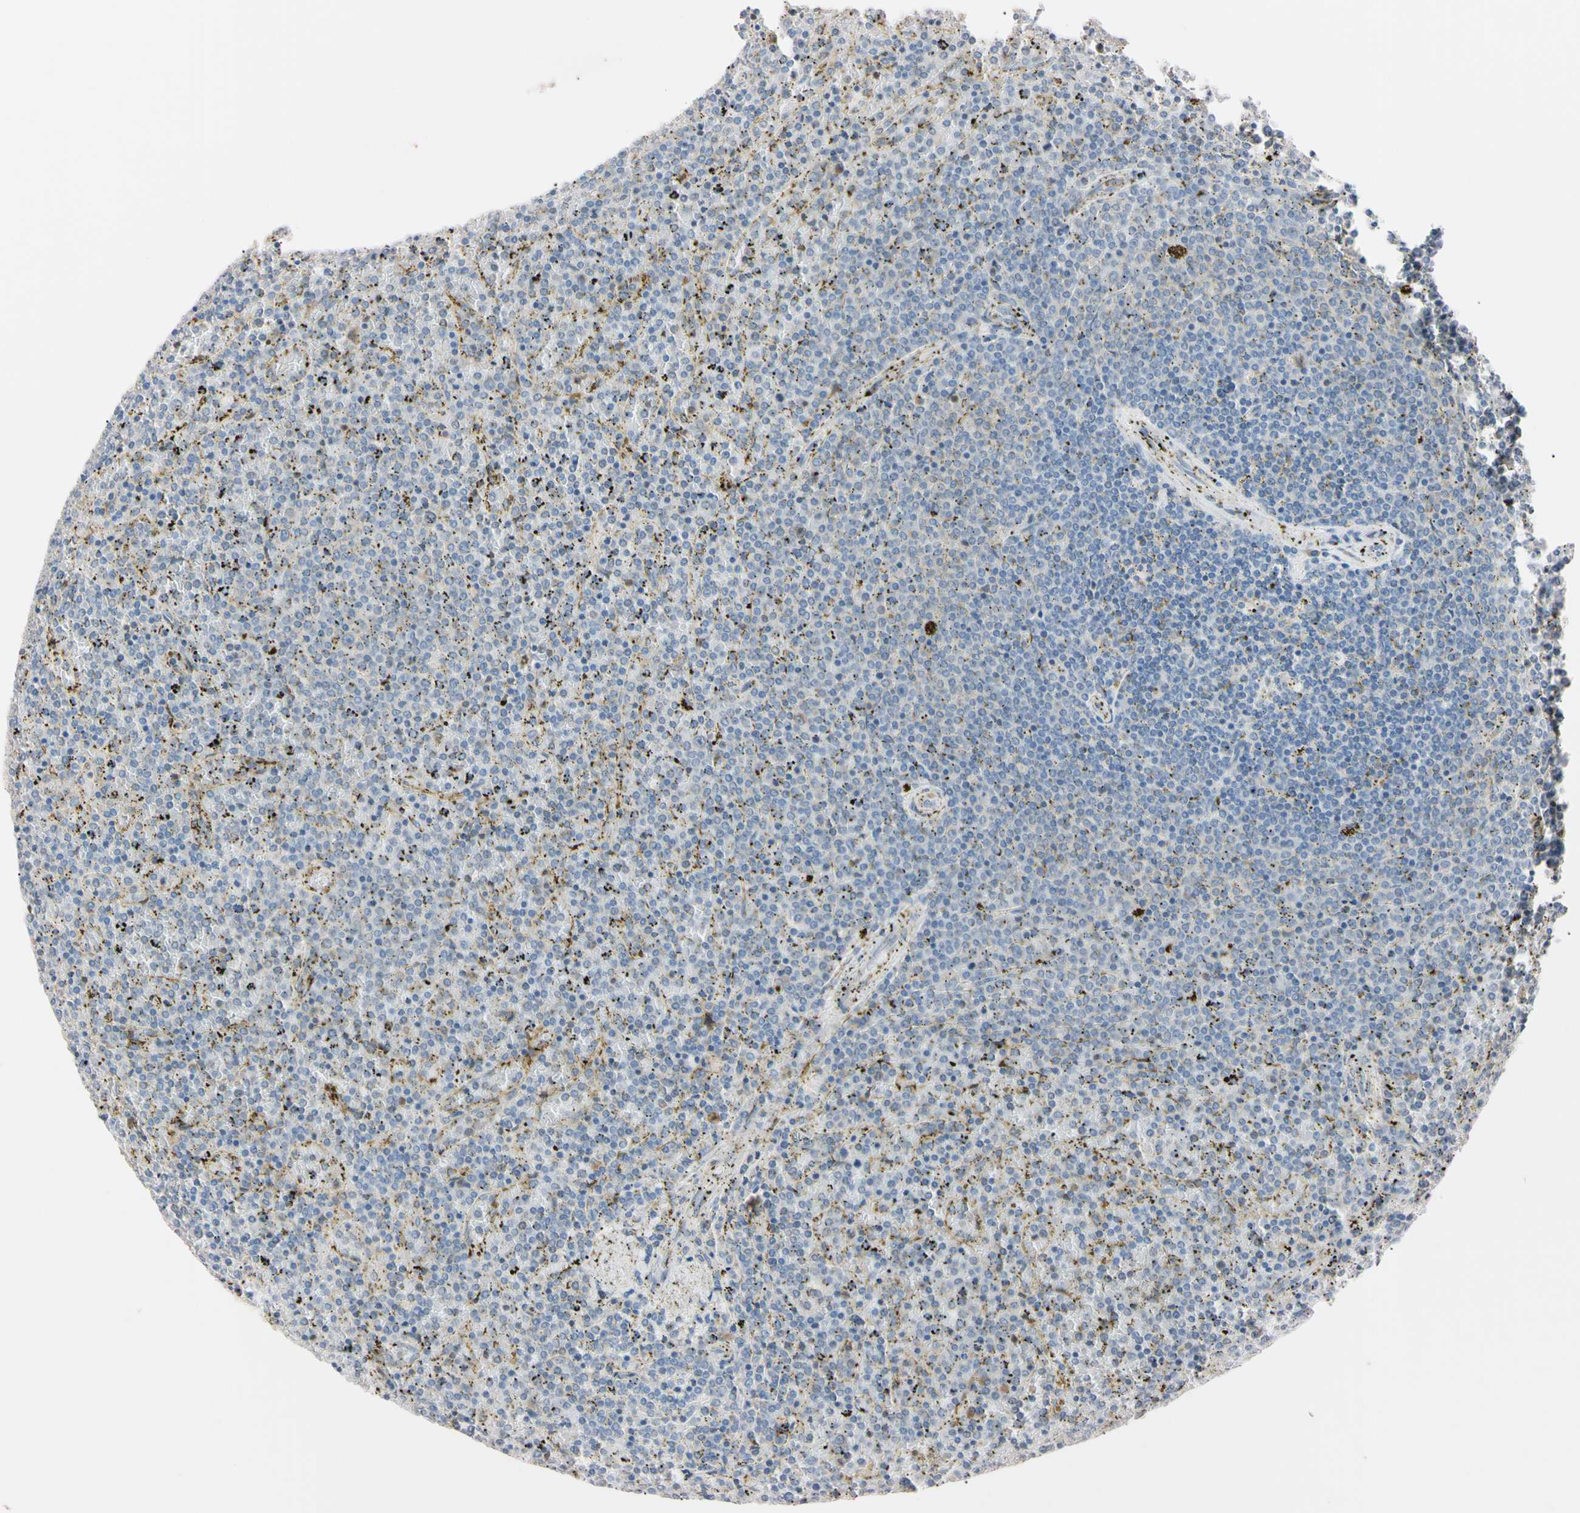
{"staining": {"intensity": "negative", "quantity": "none", "location": "none"}, "tissue": "lymphoma", "cell_type": "Tumor cells", "image_type": "cancer", "snomed": [{"axis": "morphology", "description": "Malignant lymphoma, non-Hodgkin's type, Low grade"}, {"axis": "topography", "description": "Spleen"}], "caption": "Malignant lymphoma, non-Hodgkin's type (low-grade) was stained to show a protein in brown. There is no significant positivity in tumor cells.", "gene": "IER3IP1", "patient": {"sex": "female", "age": 77}}